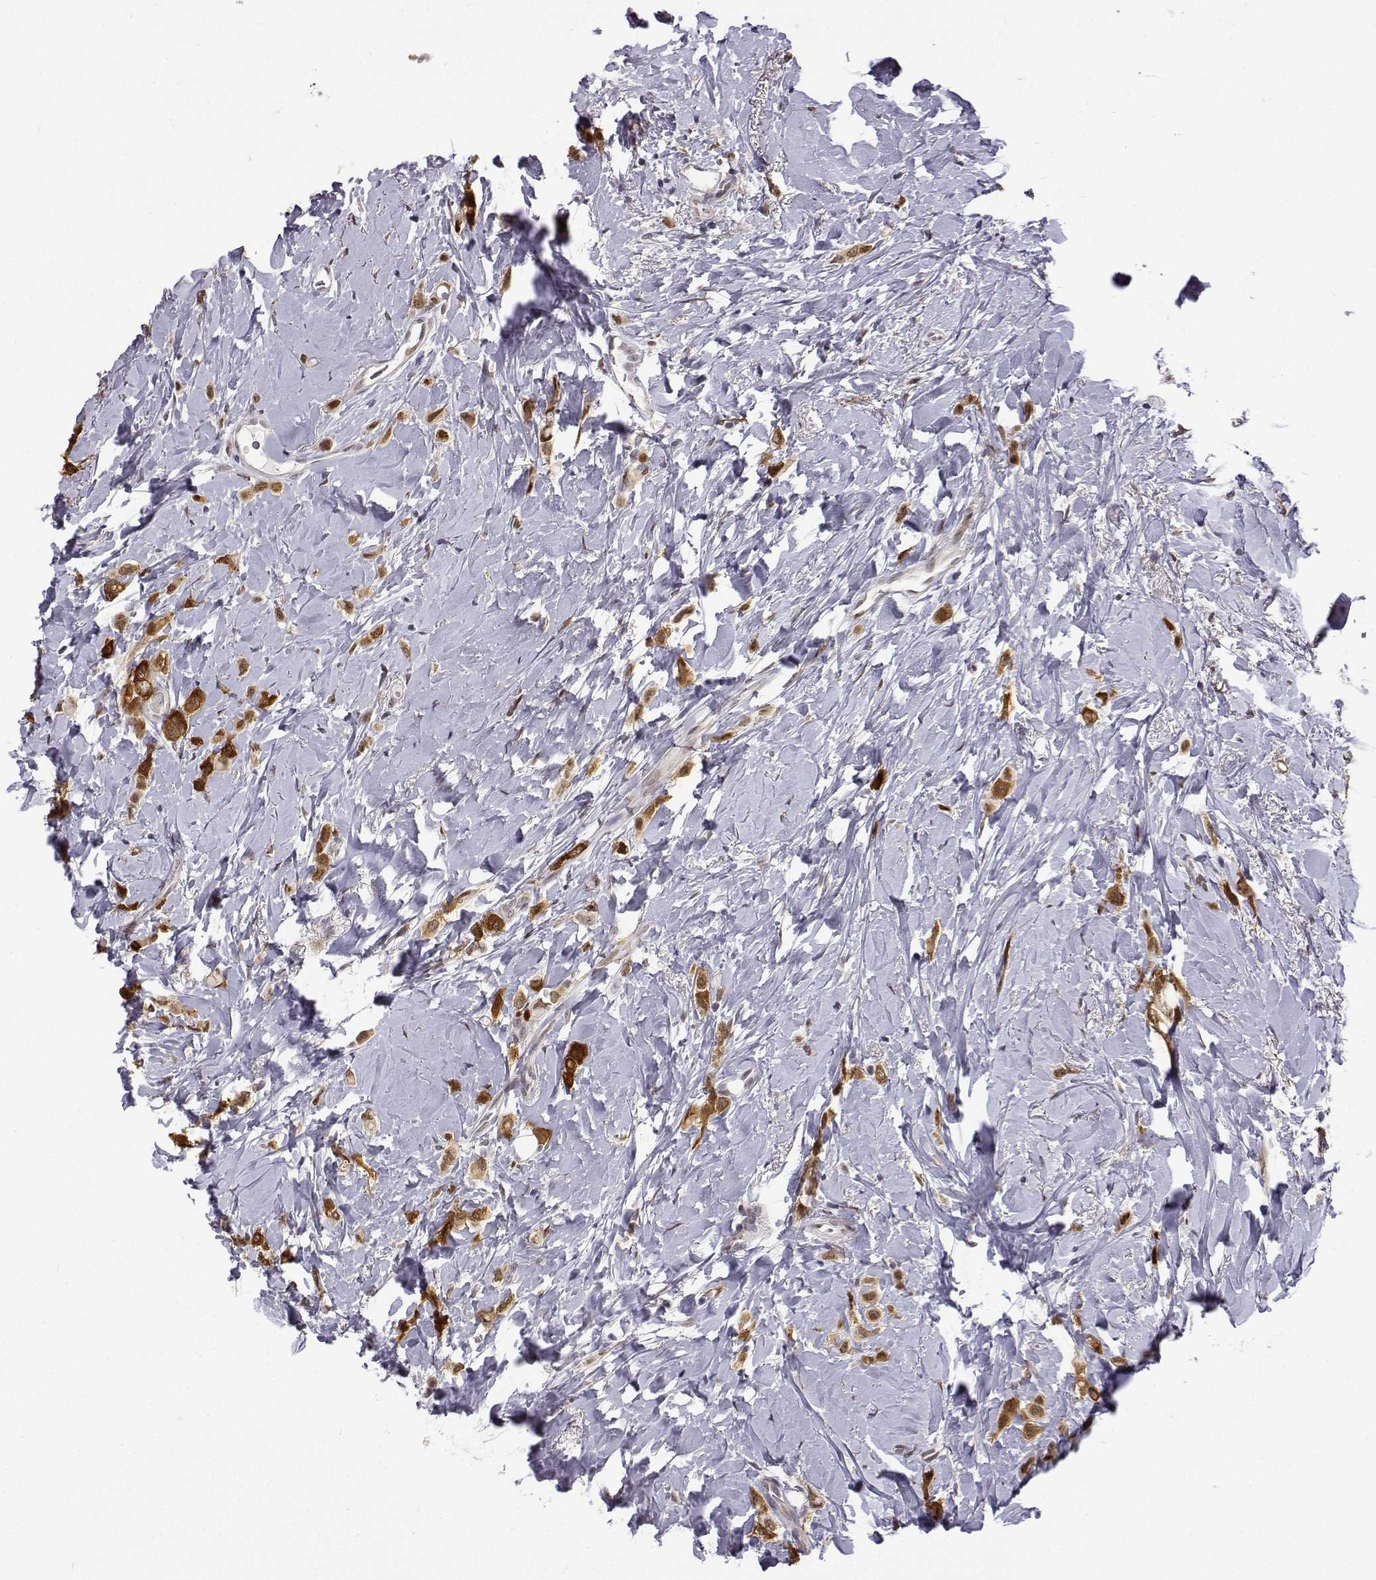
{"staining": {"intensity": "strong", "quantity": ">75%", "location": "cytoplasmic/membranous,nuclear"}, "tissue": "breast cancer", "cell_type": "Tumor cells", "image_type": "cancer", "snomed": [{"axis": "morphology", "description": "Lobular carcinoma"}, {"axis": "topography", "description": "Breast"}], "caption": "Lobular carcinoma (breast) was stained to show a protein in brown. There is high levels of strong cytoplasmic/membranous and nuclear expression in about >75% of tumor cells.", "gene": "PHGDH", "patient": {"sex": "female", "age": 66}}